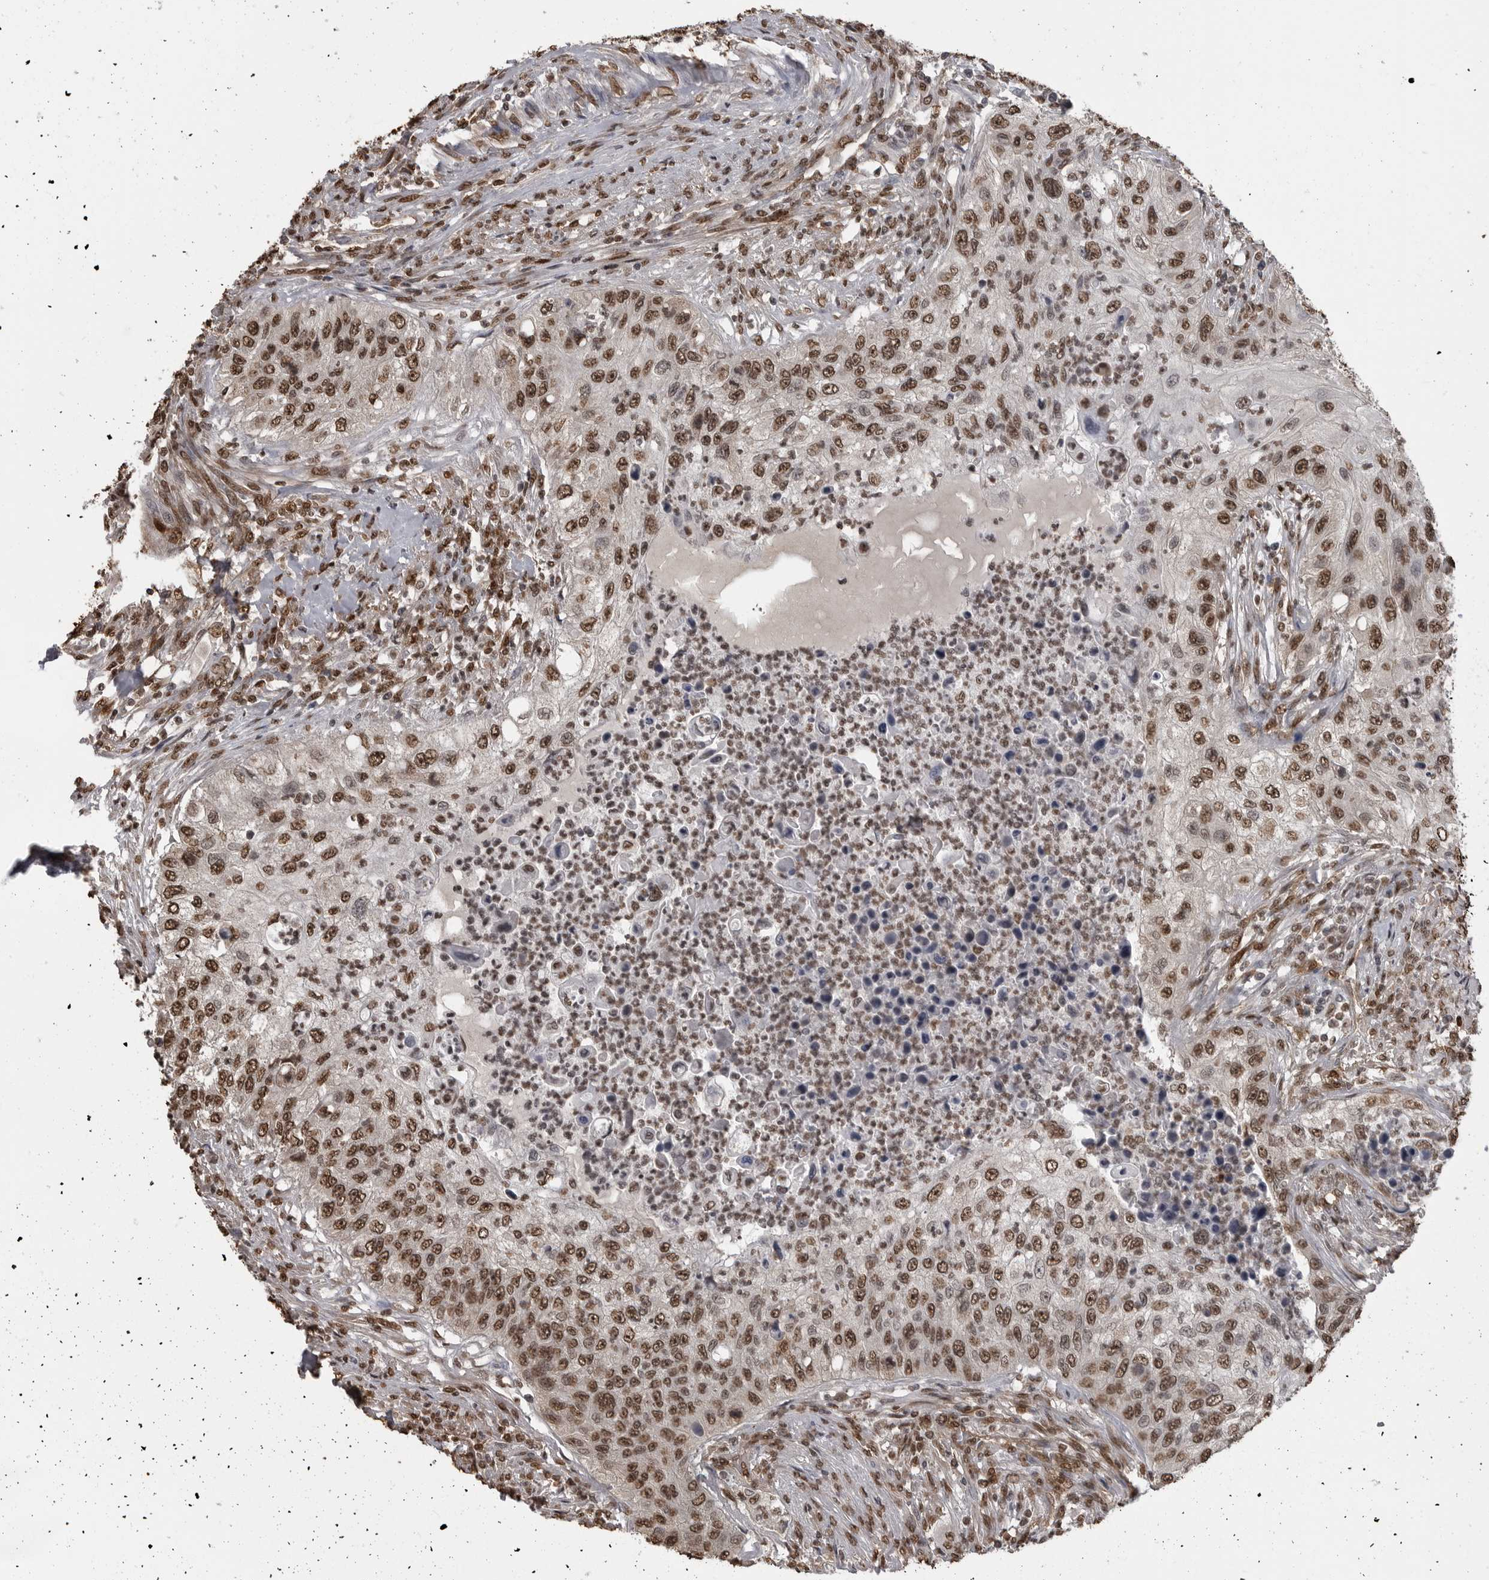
{"staining": {"intensity": "moderate", "quantity": ">75%", "location": "nuclear"}, "tissue": "urothelial cancer", "cell_type": "Tumor cells", "image_type": "cancer", "snomed": [{"axis": "morphology", "description": "Urothelial carcinoma, High grade"}, {"axis": "topography", "description": "Urinary bladder"}], "caption": "High-grade urothelial carcinoma tissue demonstrates moderate nuclear expression in approximately >75% of tumor cells (Brightfield microscopy of DAB IHC at high magnification).", "gene": "SMAD2", "patient": {"sex": "female", "age": 60}}